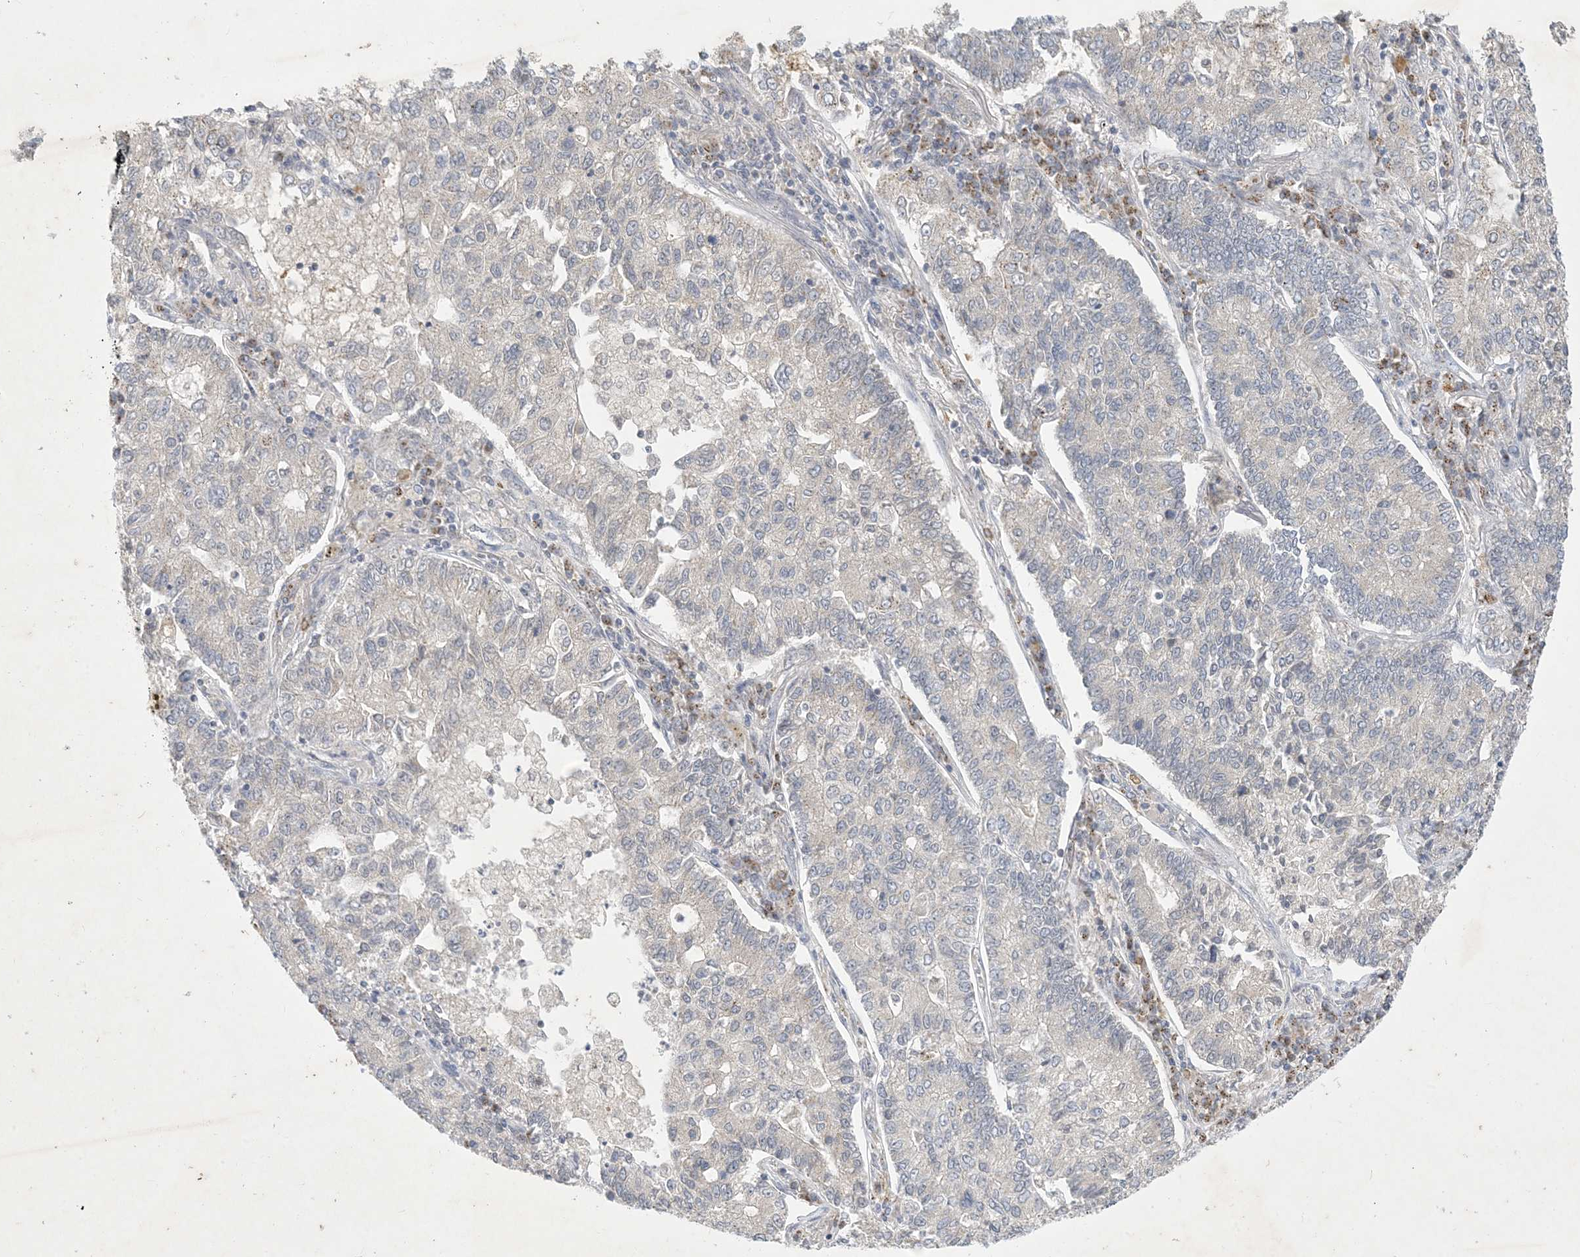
{"staining": {"intensity": "negative", "quantity": "none", "location": "none"}, "tissue": "lung cancer", "cell_type": "Tumor cells", "image_type": "cancer", "snomed": [{"axis": "morphology", "description": "Adenocarcinoma, NOS"}, {"axis": "topography", "description": "Lung"}], "caption": "High power microscopy histopathology image of an immunohistochemistry image of lung adenocarcinoma, revealing no significant expression in tumor cells.", "gene": "CCDC14", "patient": {"sex": "male", "age": 49}}